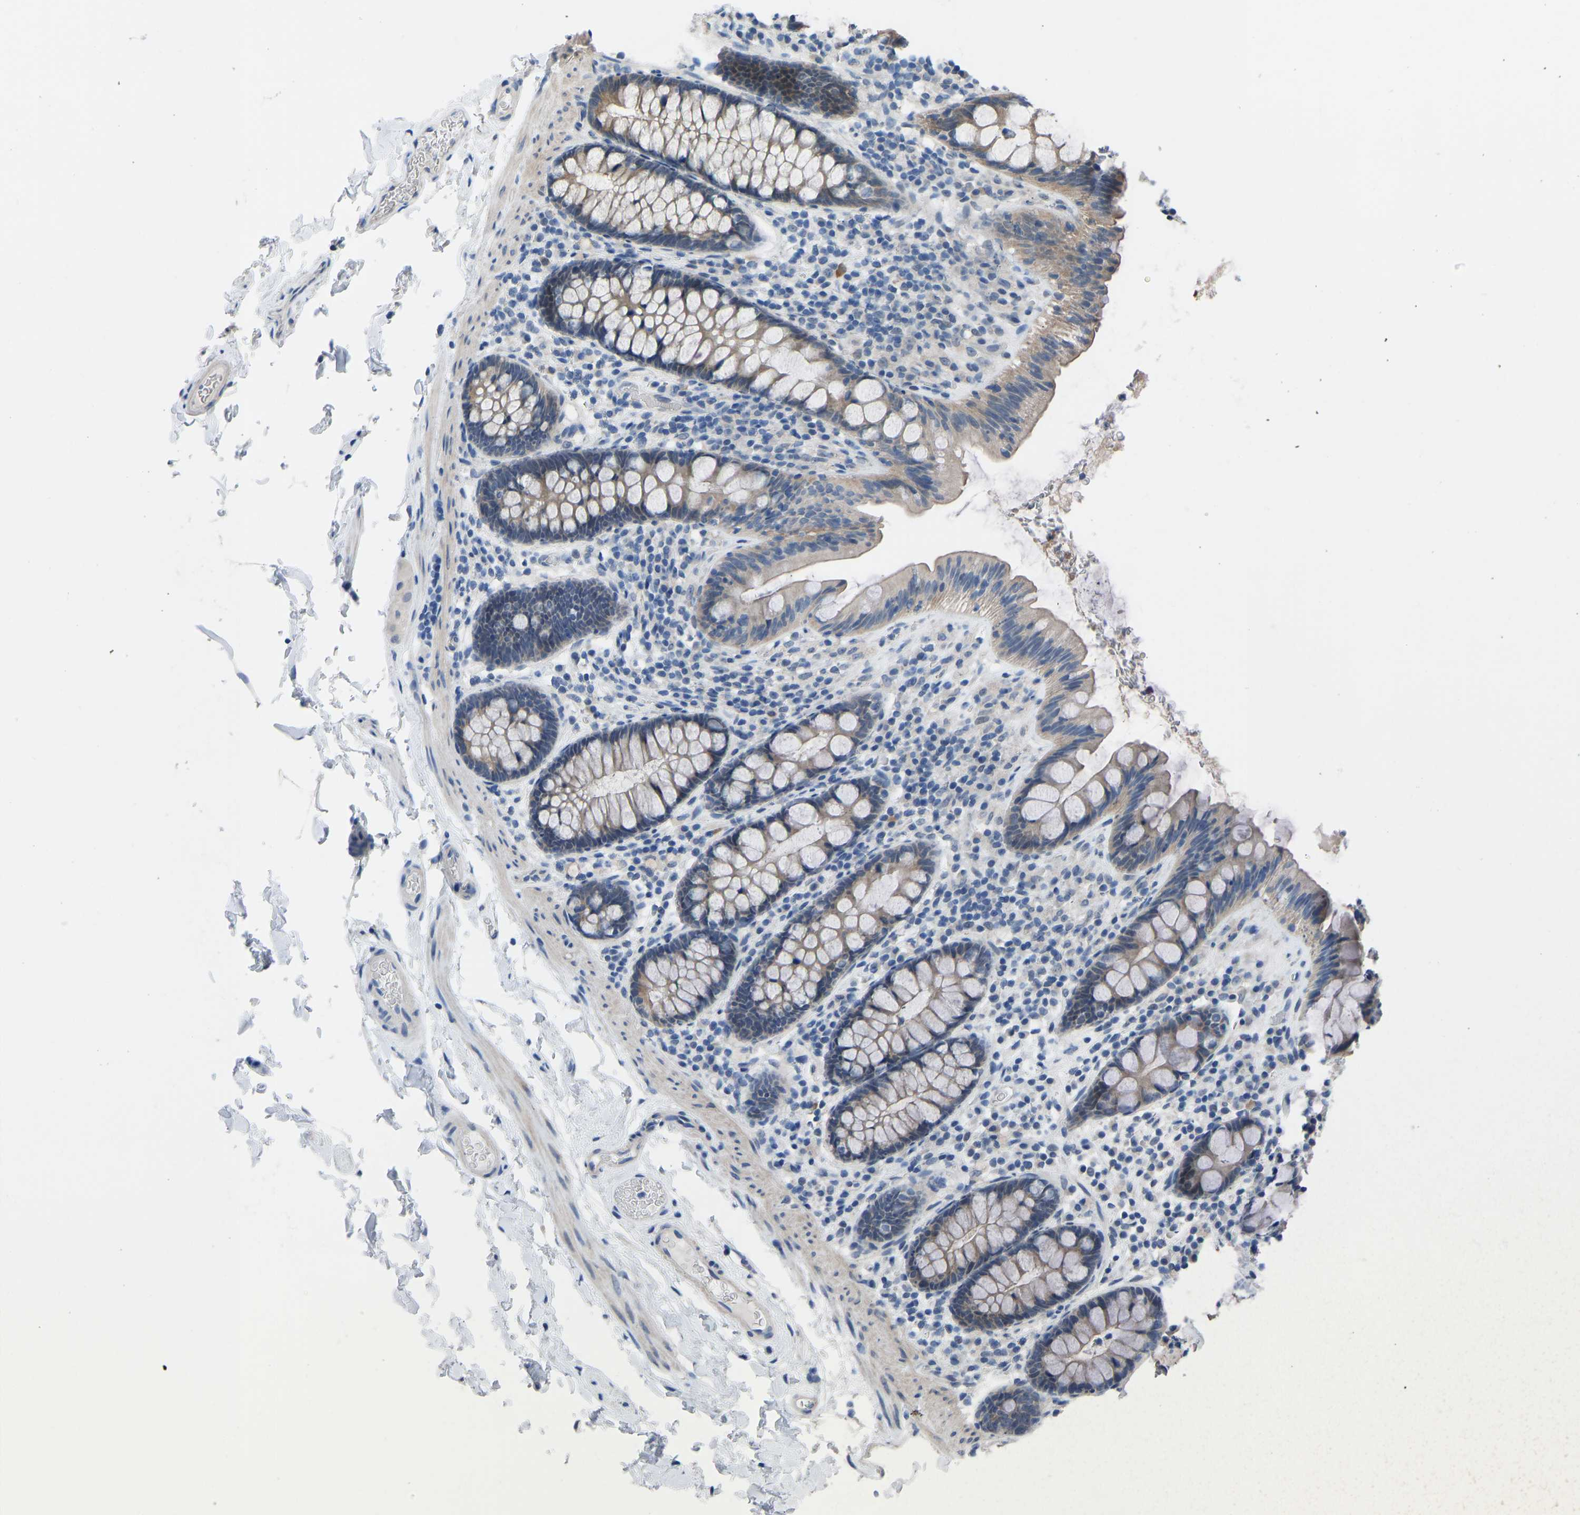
{"staining": {"intensity": "weak", "quantity": ">75%", "location": "cytoplasmic/membranous"}, "tissue": "colon", "cell_type": "Endothelial cells", "image_type": "normal", "snomed": [{"axis": "morphology", "description": "Normal tissue, NOS"}, {"axis": "topography", "description": "Colon"}], "caption": "A high-resolution image shows immunohistochemistry (IHC) staining of unremarkable colon, which demonstrates weak cytoplasmic/membranous expression in about >75% of endothelial cells.", "gene": "CDK2AP1", "patient": {"sex": "female", "age": 80}}